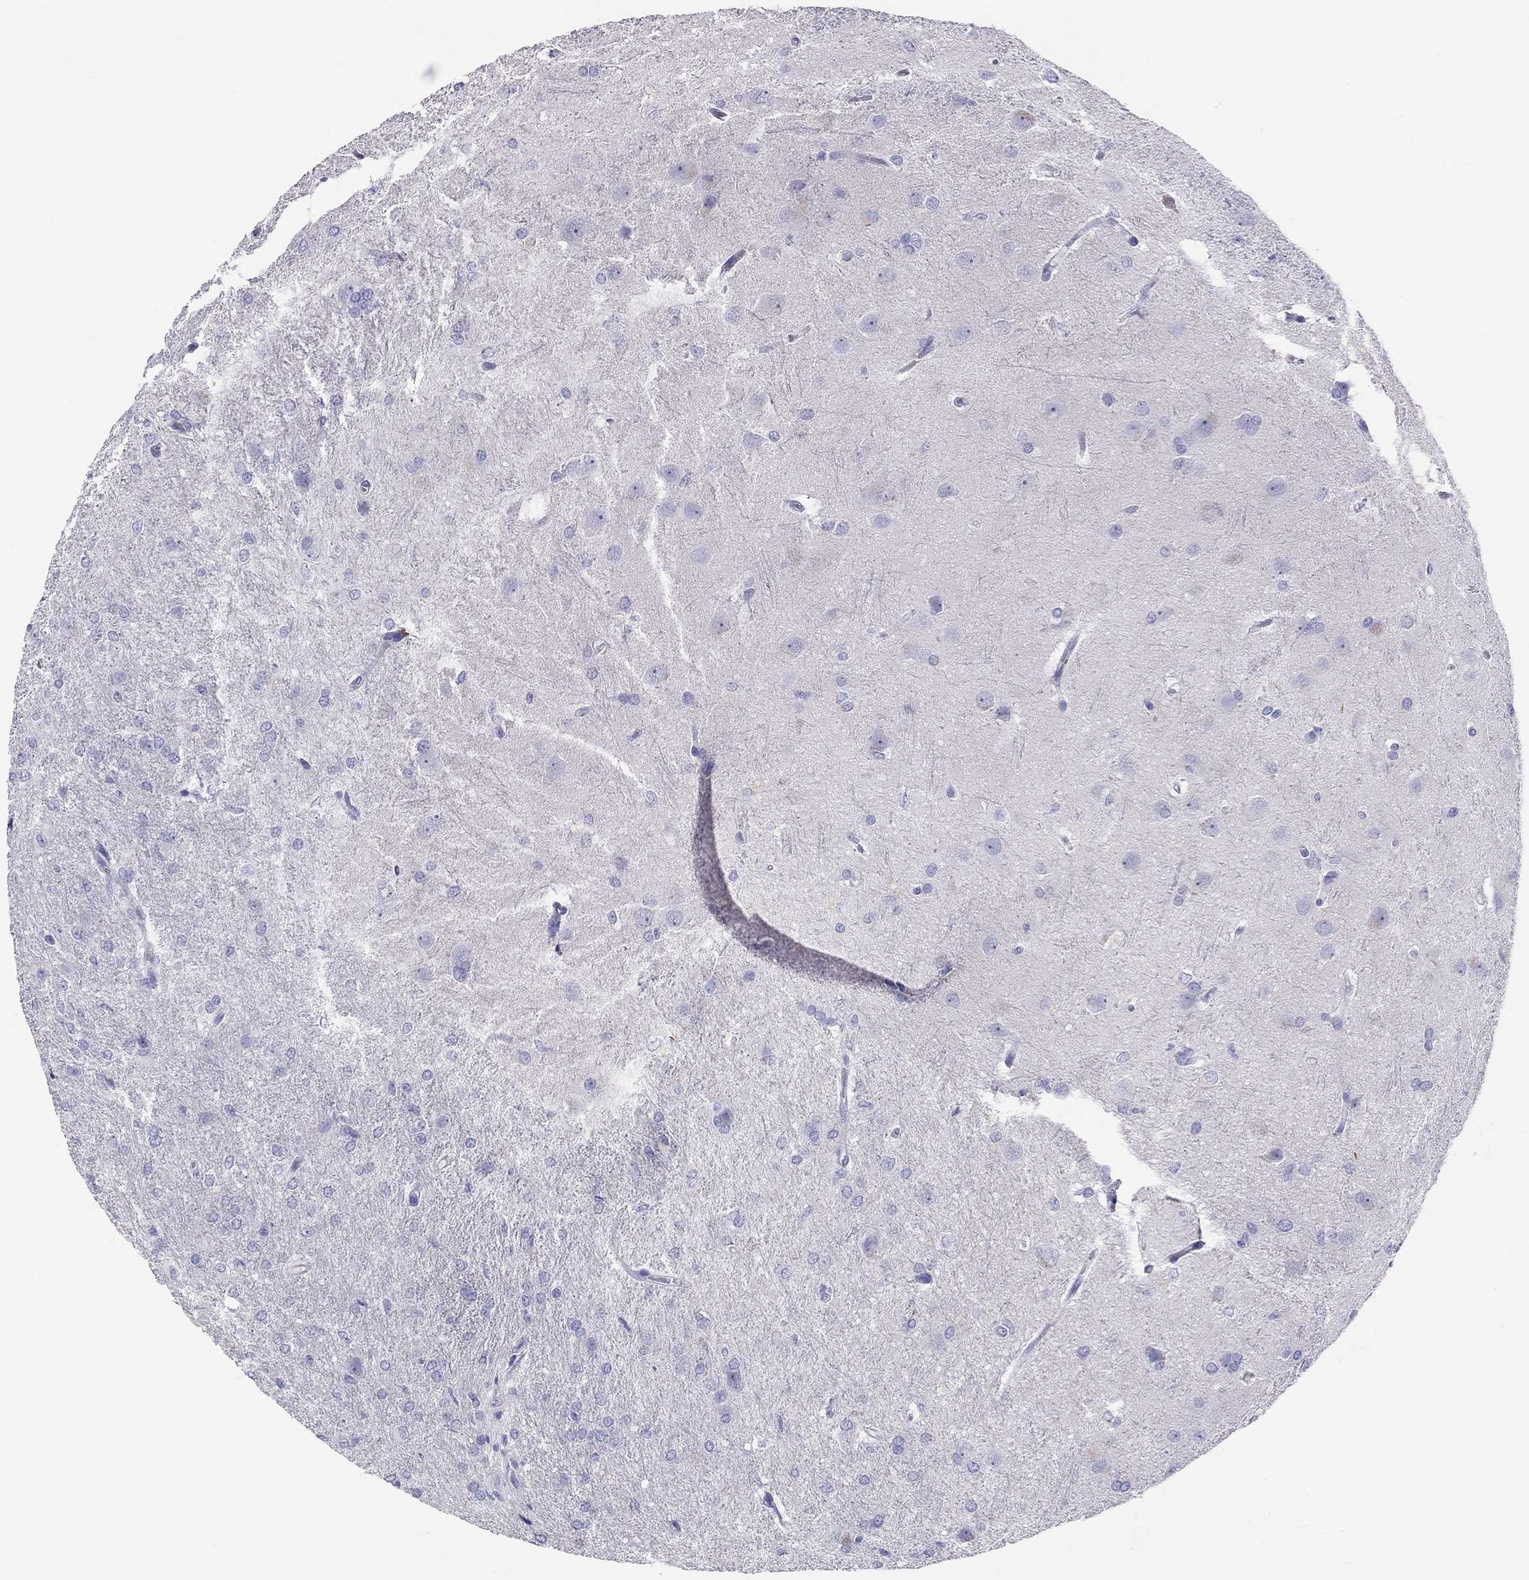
{"staining": {"intensity": "negative", "quantity": "none", "location": "none"}, "tissue": "glioma", "cell_type": "Tumor cells", "image_type": "cancer", "snomed": [{"axis": "morphology", "description": "Glioma, malignant, High grade"}, {"axis": "topography", "description": "Brain"}], "caption": "Image shows no protein staining in tumor cells of glioma tissue.", "gene": "IL17REL", "patient": {"sex": "male", "age": 68}}